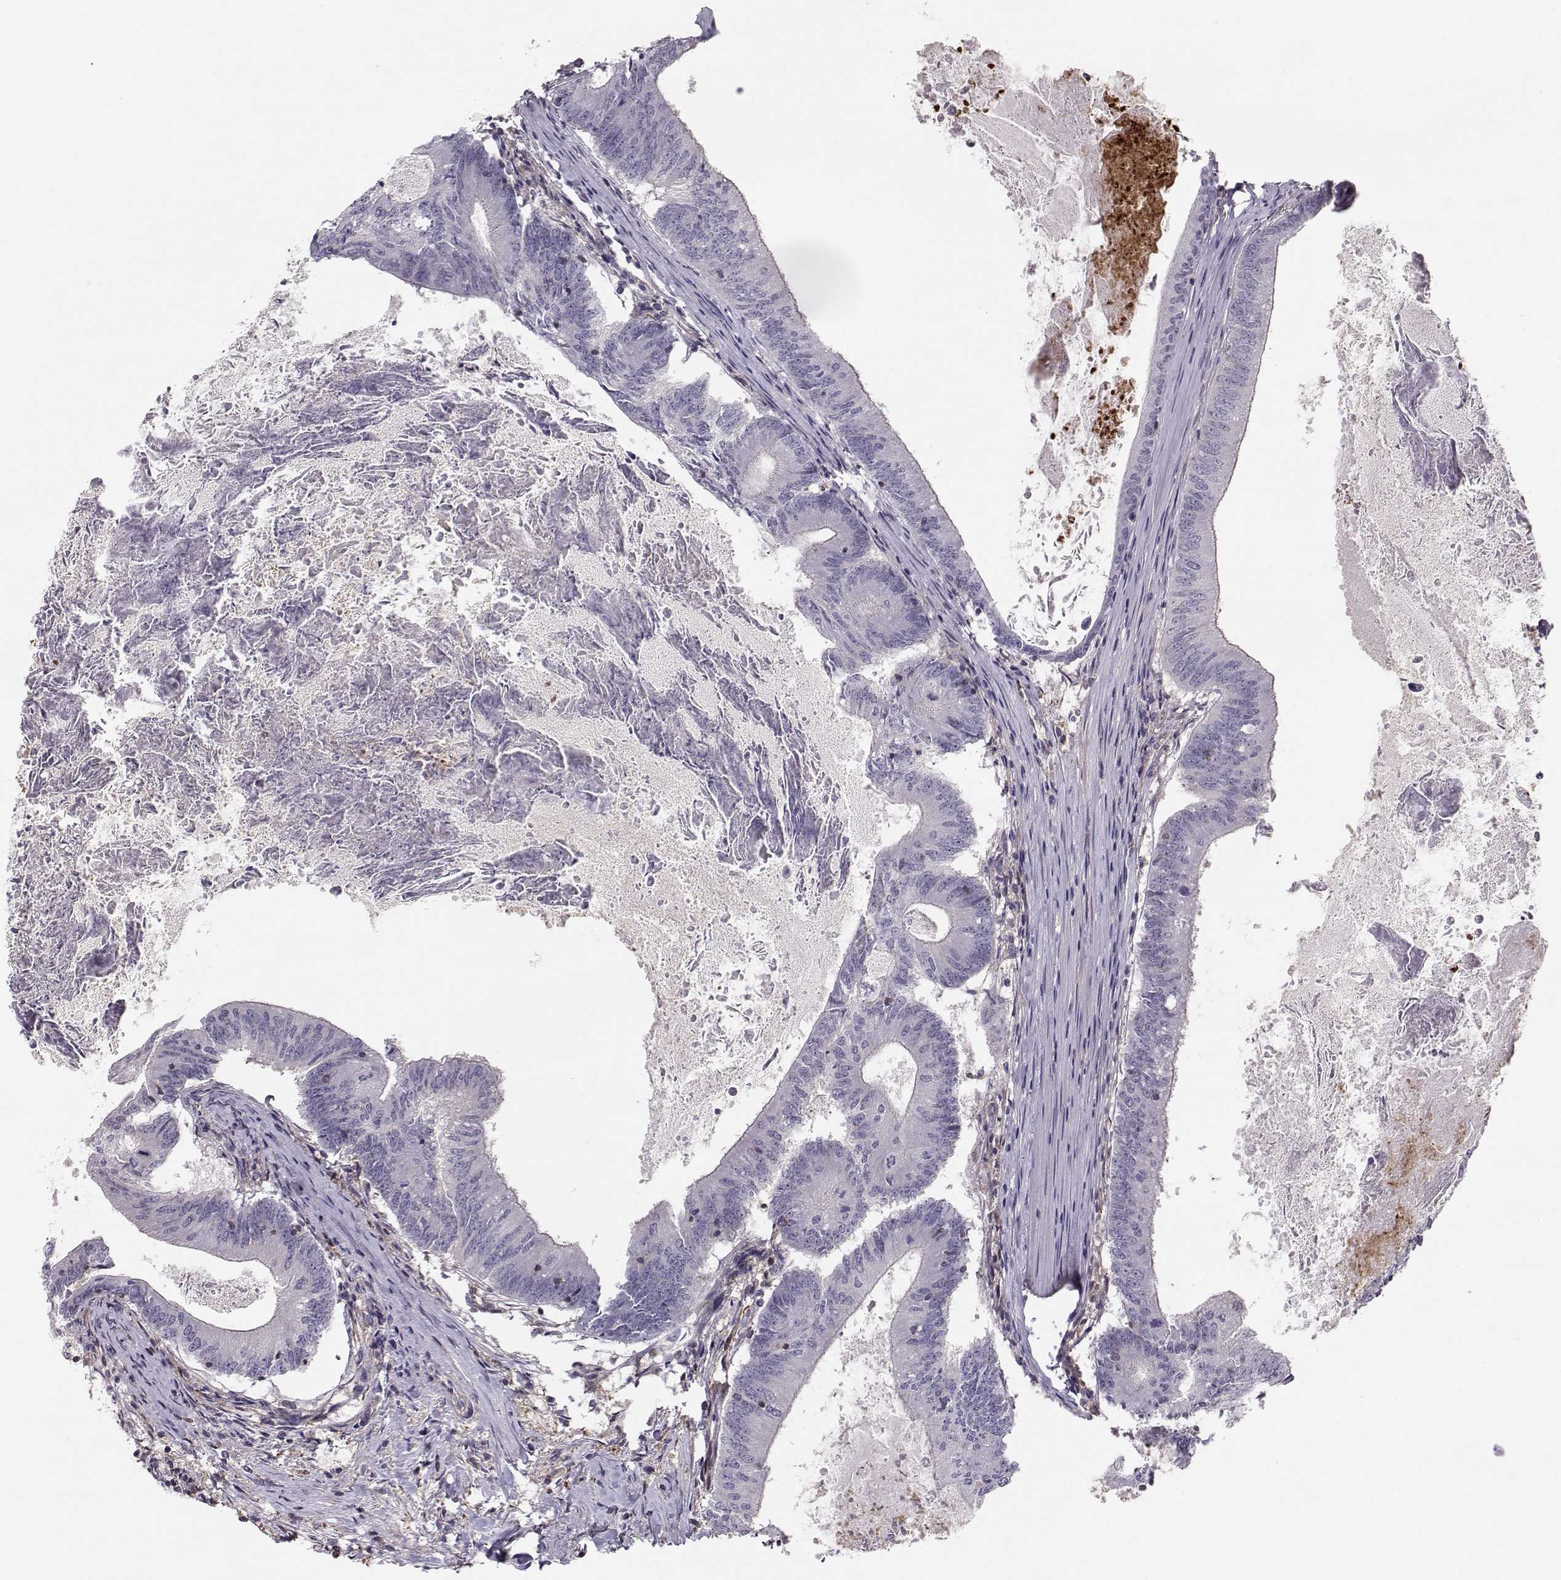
{"staining": {"intensity": "negative", "quantity": "none", "location": "none"}, "tissue": "colorectal cancer", "cell_type": "Tumor cells", "image_type": "cancer", "snomed": [{"axis": "morphology", "description": "Adenocarcinoma, NOS"}, {"axis": "topography", "description": "Colon"}], "caption": "DAB immunohistochemical staining of human colorectal cancer (adenocarcinoma) reveals no significant positivity in tumor cells.", "gene": "ASB16", "patient": {"sex": "female", "age": 70}}